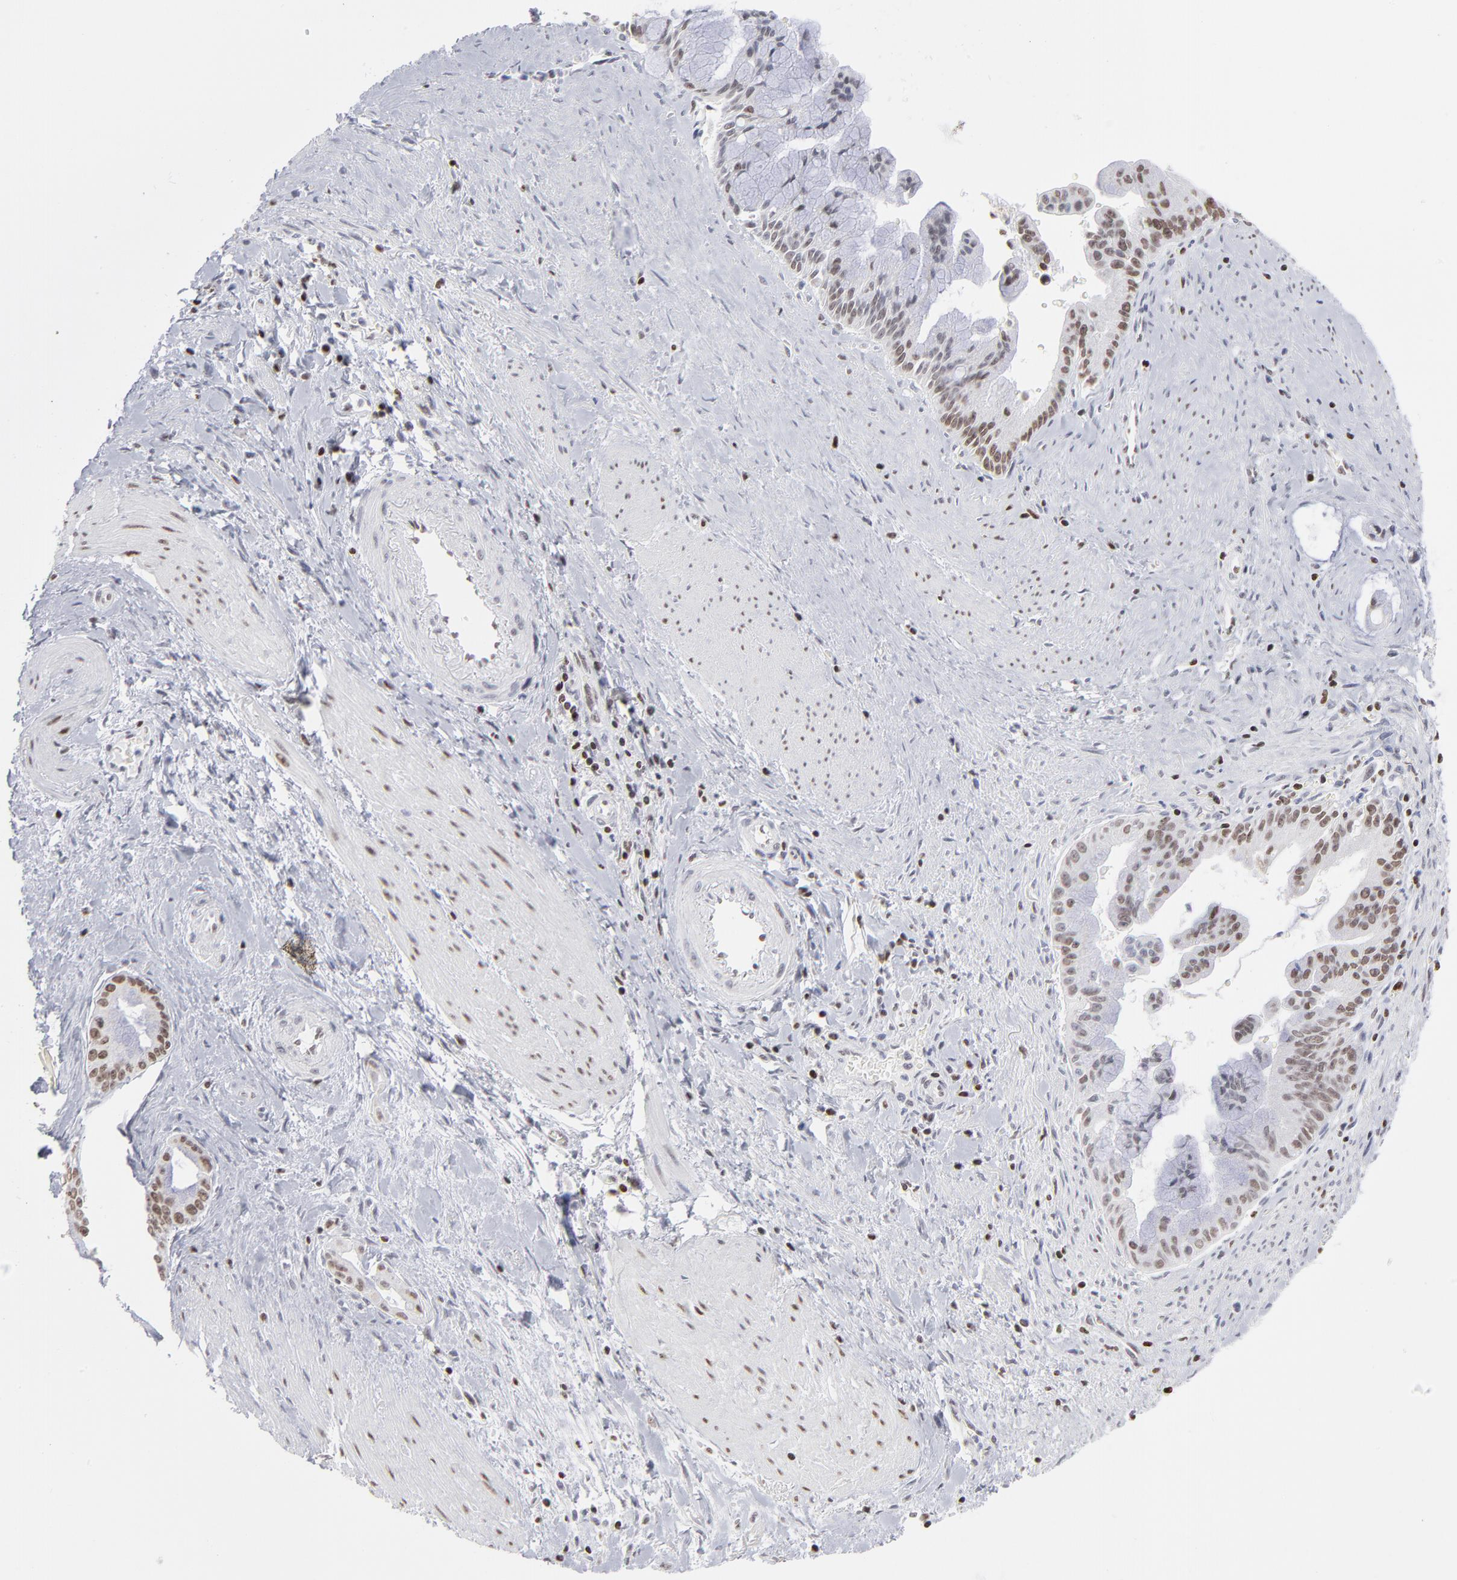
{"staining": {"intensity": "moderate", "quantity": "25%-75%", "location": "nuclear"}, "tissue": "pancreatic cancer", "cell_type": "Tumor cells", "image_type": "cancer", "snomed": [{"axis": "morphology", "description": "Adenocarcinoma, NOS"}, {"axis": "topography", "description": "Pancreas"}], "caption": "This is an image of IHC staining of pancreatic adenocarcinoma, which shows moderate expression in the nuclear of tumor cells.", "gene": "PARP1", "patient": {"sex": "male", "age": 59}}